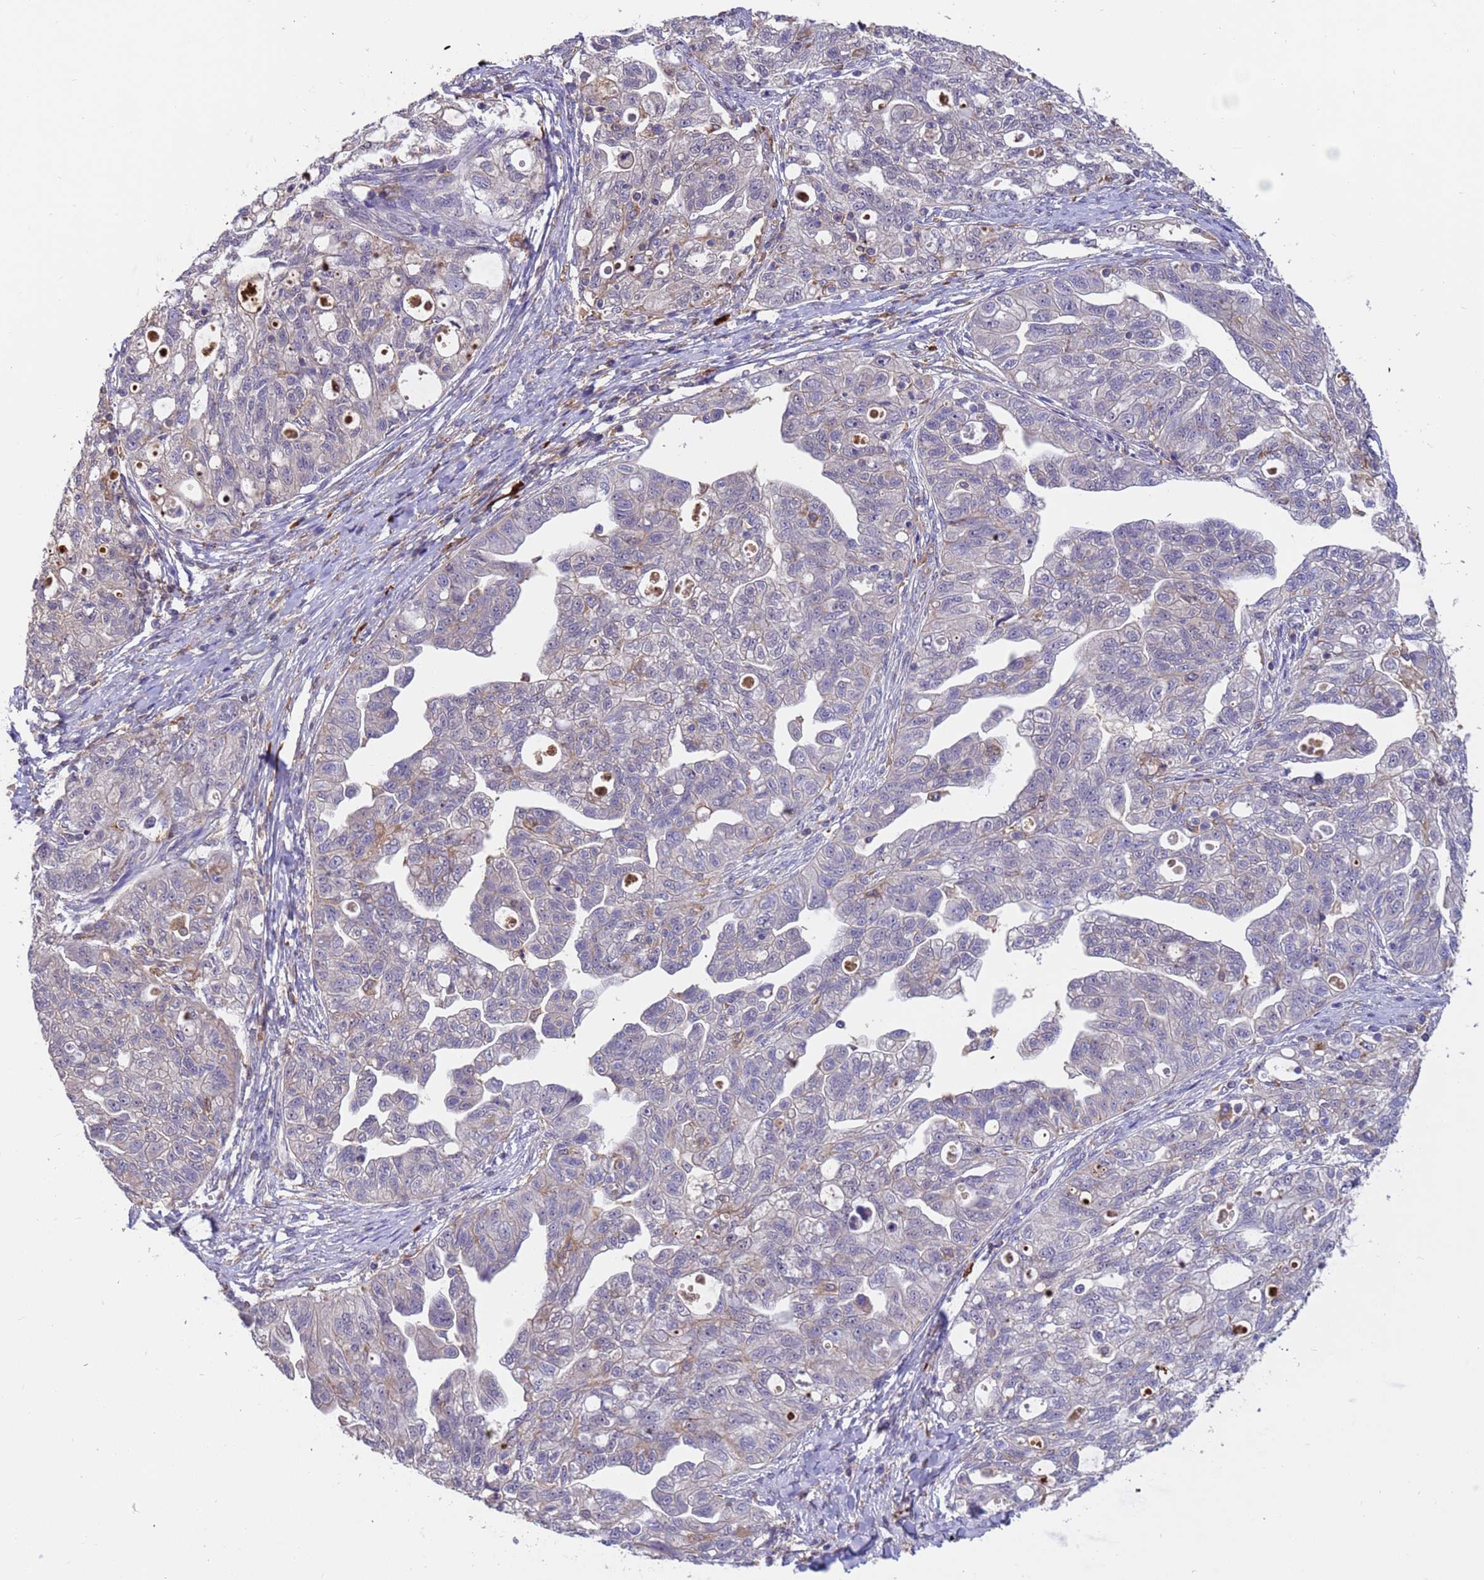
{"staining": {"intensity": "negative", "quantity": "none", "location": "none"}, "tissue": "ovarian cancer", "cell_type": "Tumor cells", "image_type": "cancer", "snomed": [{"axis": "morphology", "description": "Carcinoma, NOS"}, {"axis": "morphology", "description": "Cystadenocarcinoma, serous, NOS"}, {"axis": "topography", "description": "Ovary"}], "caption": "A photomicrograph of ovarian cancer (carcinoma) stained for a protein displays no brown staining in tumor cells.", "gene": "AMPD3", "patient": {"sex": "female", "age": 69}}